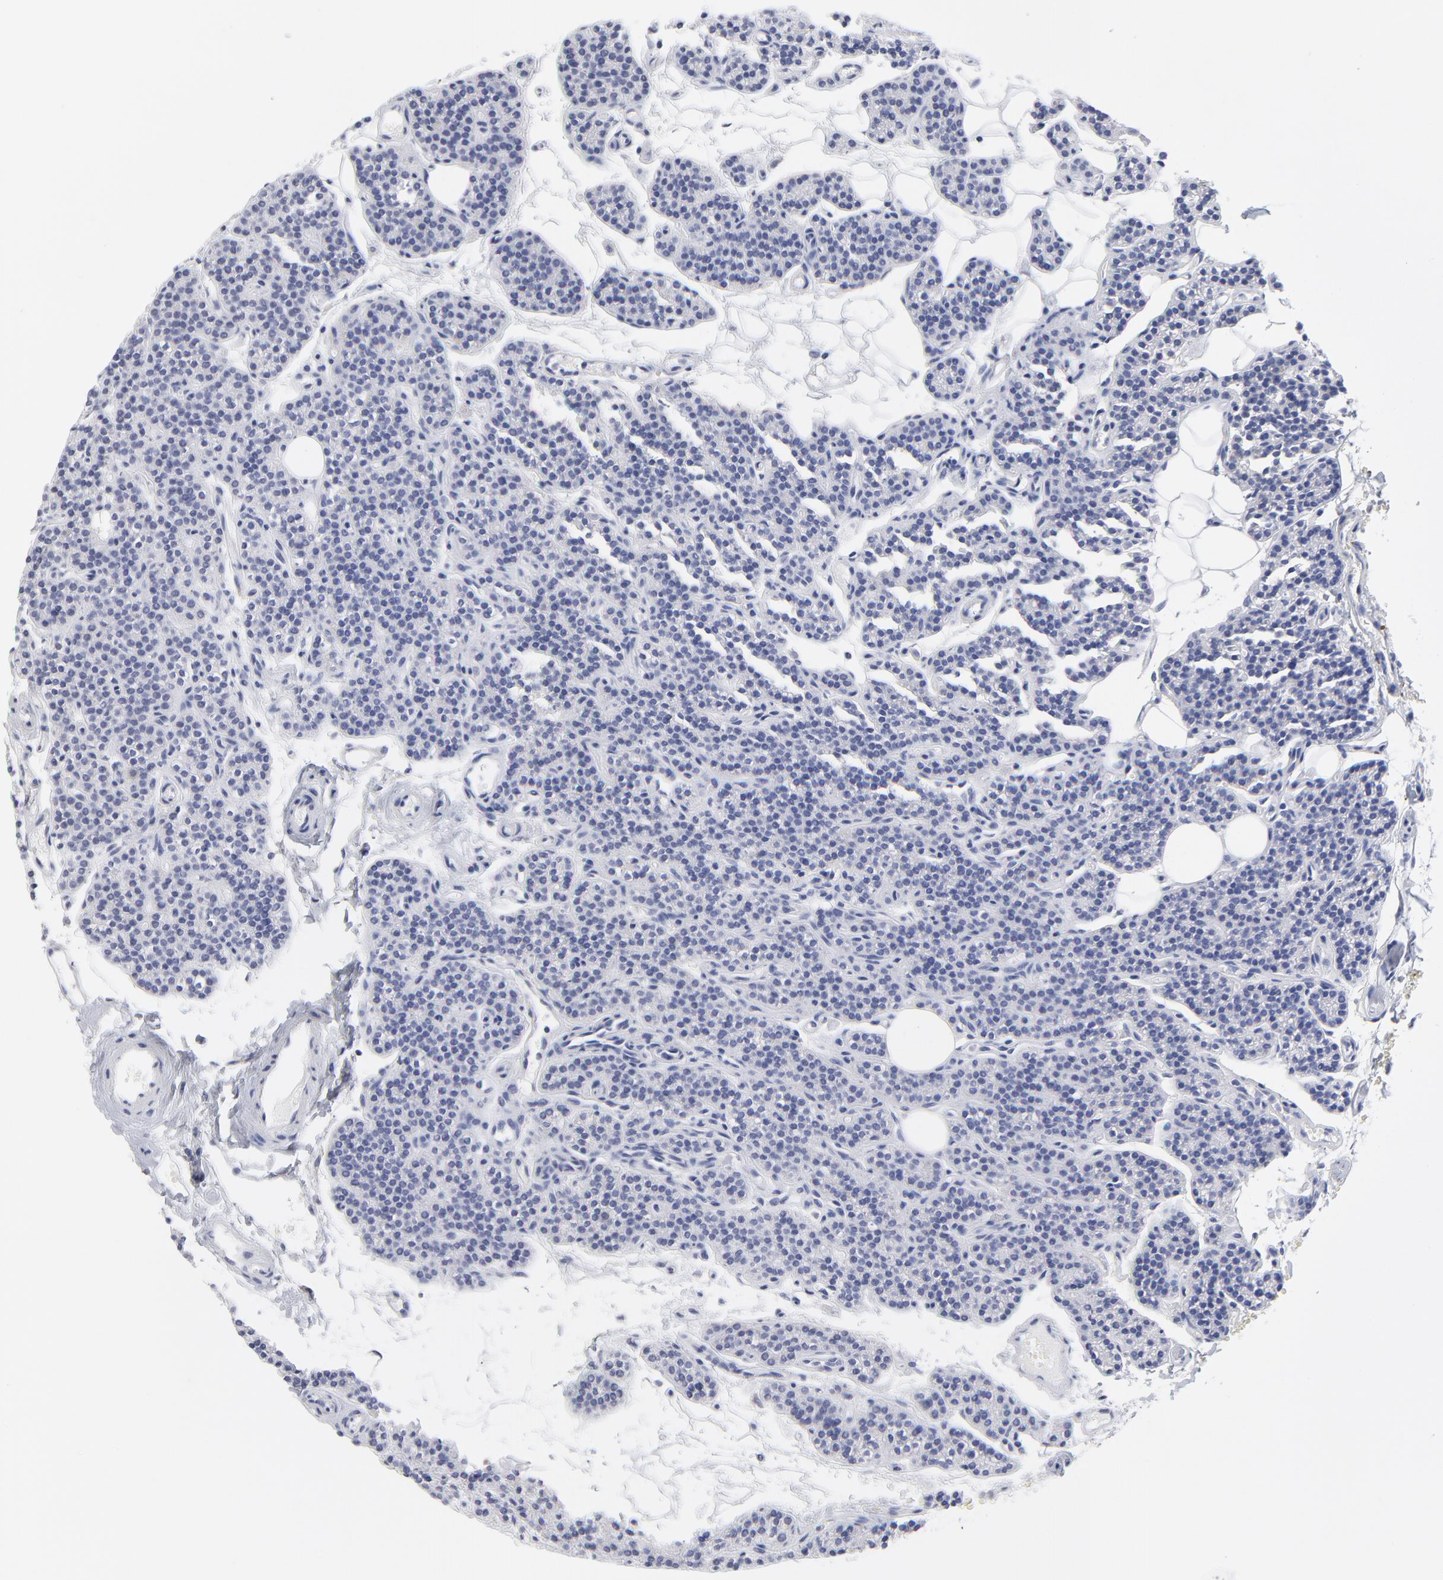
{"staining": {"intensity": "negative", "quantity": "none", "location": "none"}, "tissue": "parathyroid gland", "cell_type": "Glandular cells", "image_type": "normal", "snomed": [{"axis": "morphology", "description": "Normal tissue, NOS"}, {"axis": "topography", "description": "Parathyroid gland"}], "caption": "Immunohistochemistry (IHC) micrograph of unremarkable human parathyroid gland stained for a protein (brown), which shows no staining in glandular cells. The staining is performed using DAB (3,3'-diaminobenzidine) brown chromogen with nuclei counter-stained in using hematoxylin.", "gene": "DUSP9", "patient": {"sex": "male", "age": 25}}